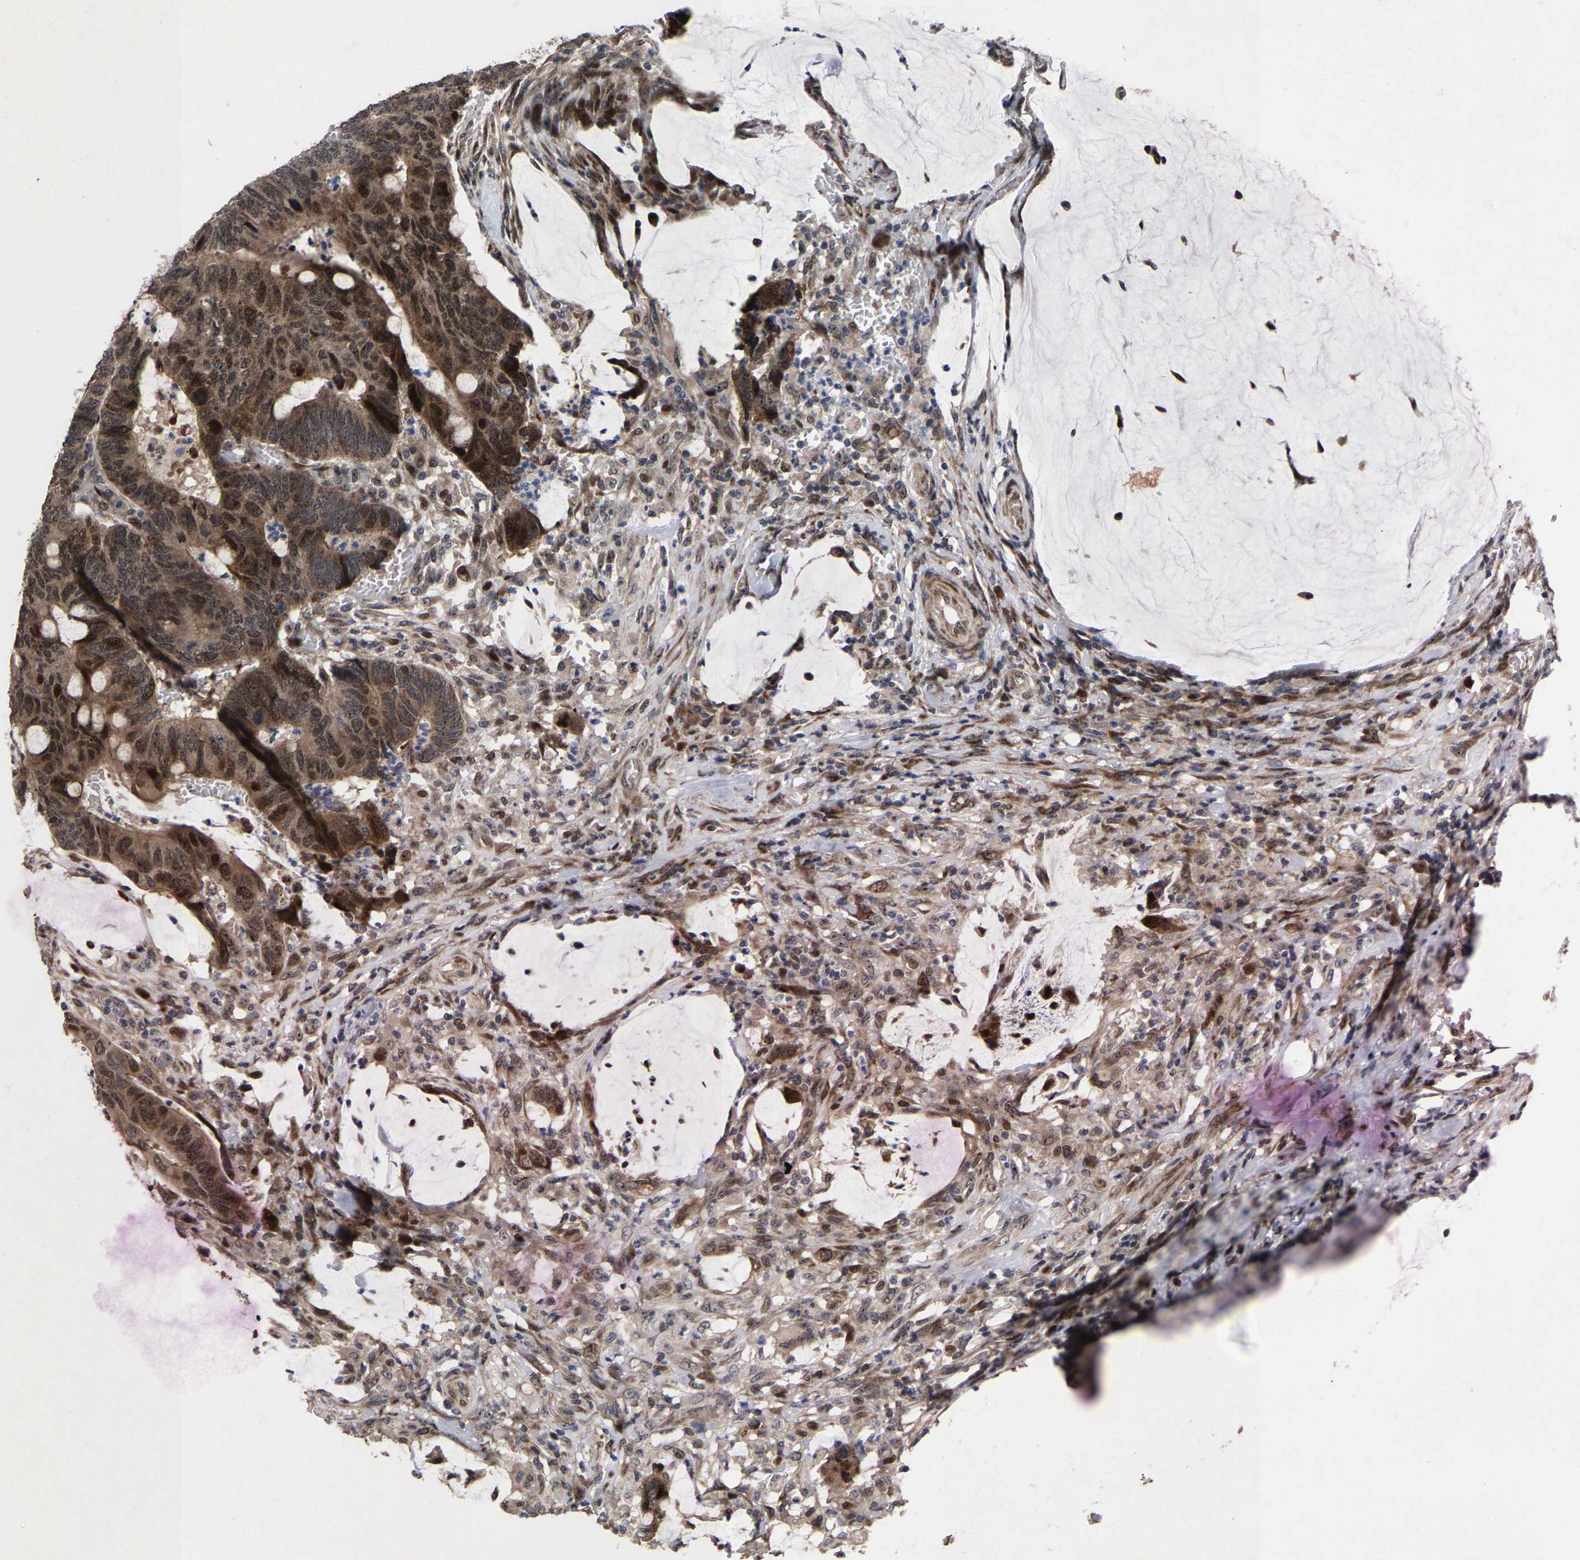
{"staining": {"intensity": "moderate", "quantity": ">75%", "location": "cytoplasmic/membranous,nuclear"}, "tissue": "colorectal cancer", "cell_type": "Tumor cells", "image_type": "cancer", "snomed": [{"axis": "morphology", "description": "Normal tissue, NOS"}, {"axis": "morphology", "description": "Adenocarcinoma, NOS"}, {"axis": "topography", "description": "Rectum"}, {"axis": "topography", "description": "Peripheral nerve tissue"}], "caption": "Immunohistochemical staining of colorectal cancer reveals moderate cytoplasmic/membranous and nuclear protein staining in about >75% of tumor cells.", "gene": "HAUS6", "patient": {"sex": "male", "age": 92}}